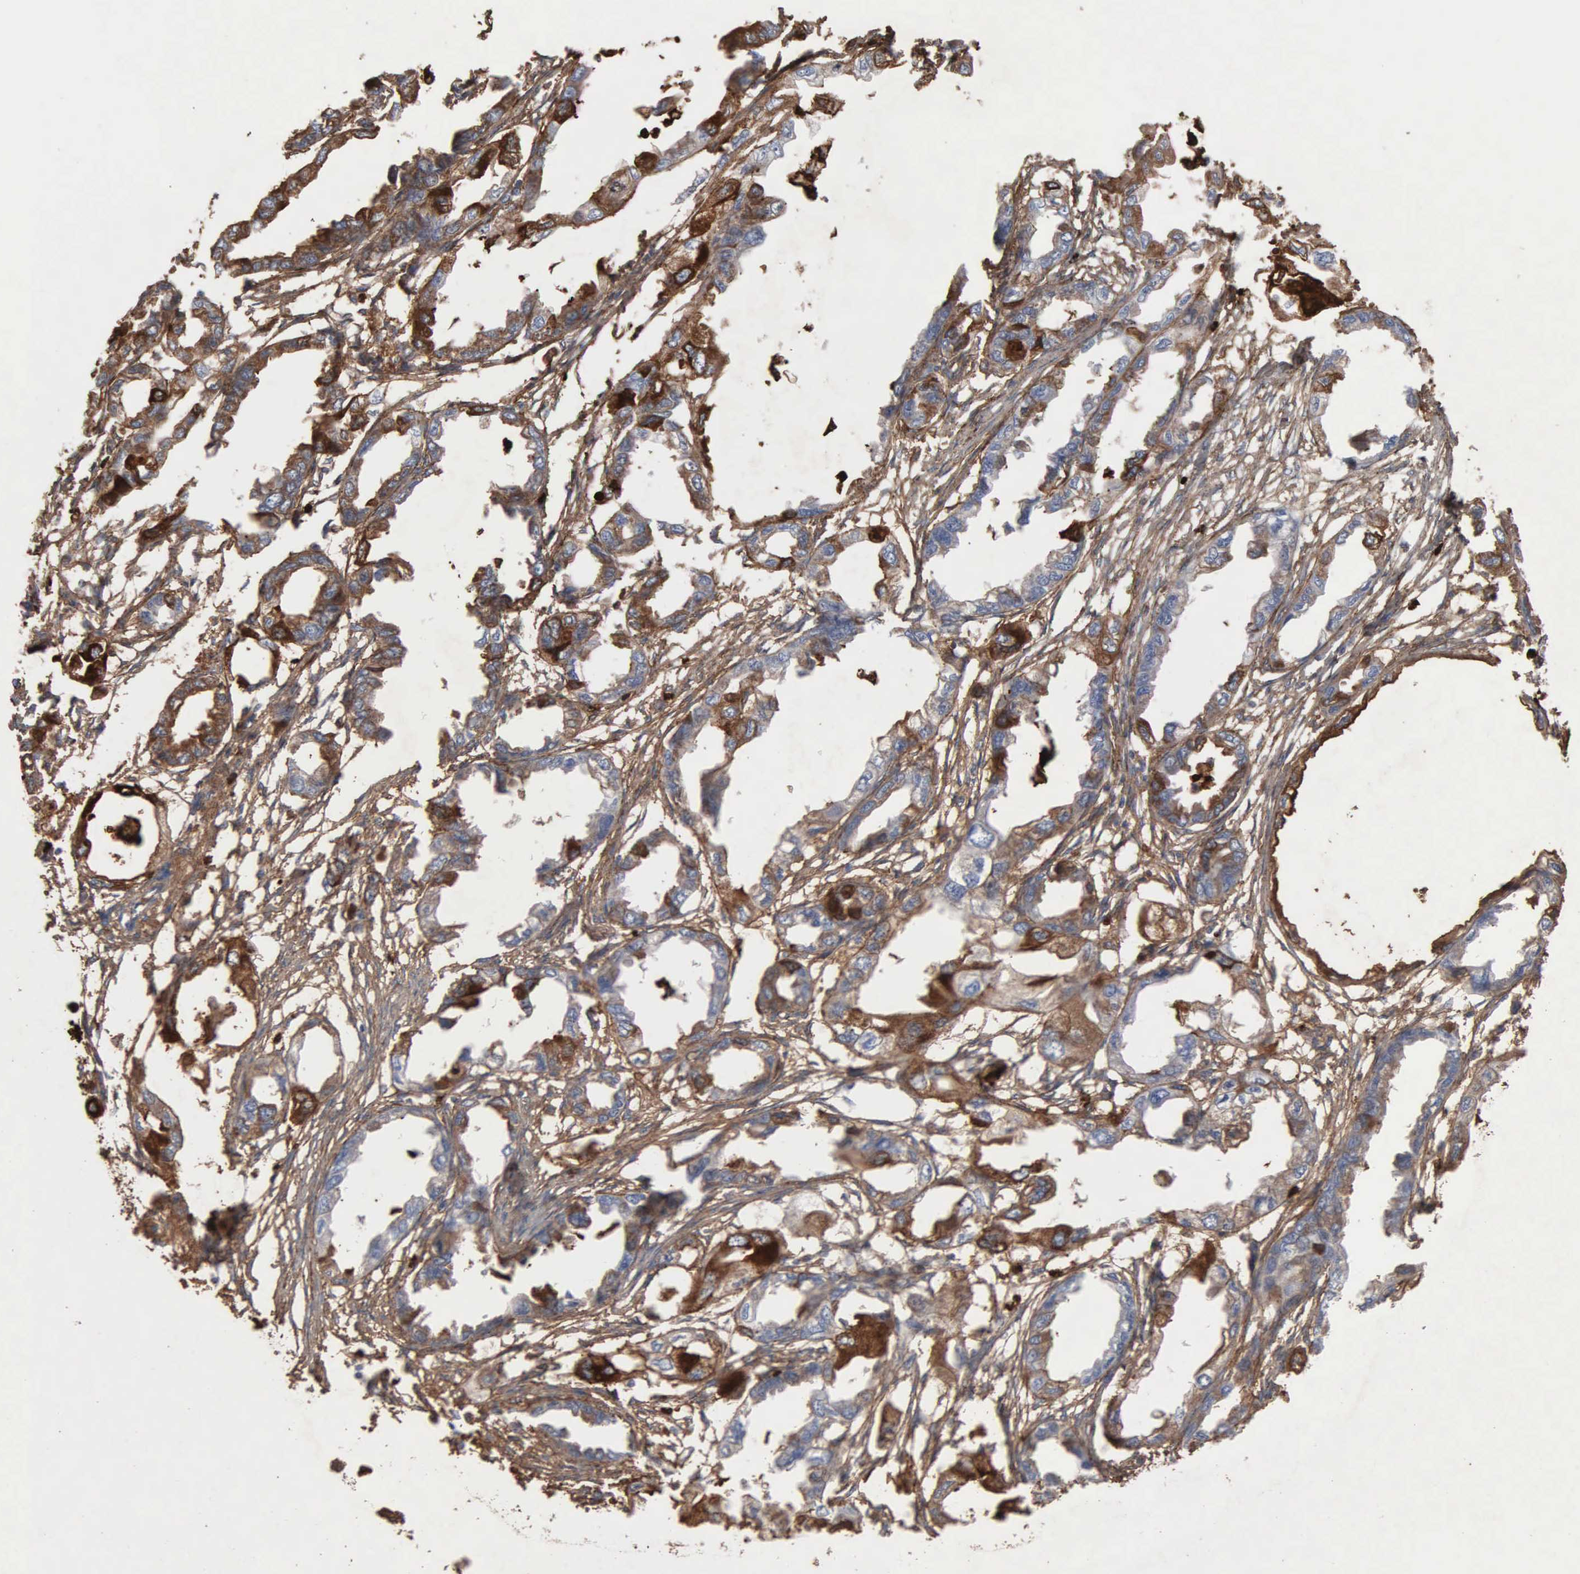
{"staining": {"intensity": "moderate", "quantity": "25%-75%", "location": "cytoplasmic/membranous"}, "tissue": "endometrial cancer", "cell_type": "Tumor cells", "image_type": "cancer", "snomed": [{"axis": "morphology", "description": "Adenocarcinoma, NOS"}, {"axis": "topography", "description": "Endometrium"}], "caption": "IHC photomicrograph of neoplastic tissue: human endometrial adenocarcinoma stained using IHC reveals medium levels of moderate protein expression localized specifically in the cytoplasmic/membranous of tumor cells, appearing as a cytoplasmic/membranous brown color.", "gene": "FN1", "patient": {"sex": "female", "age": 67}}